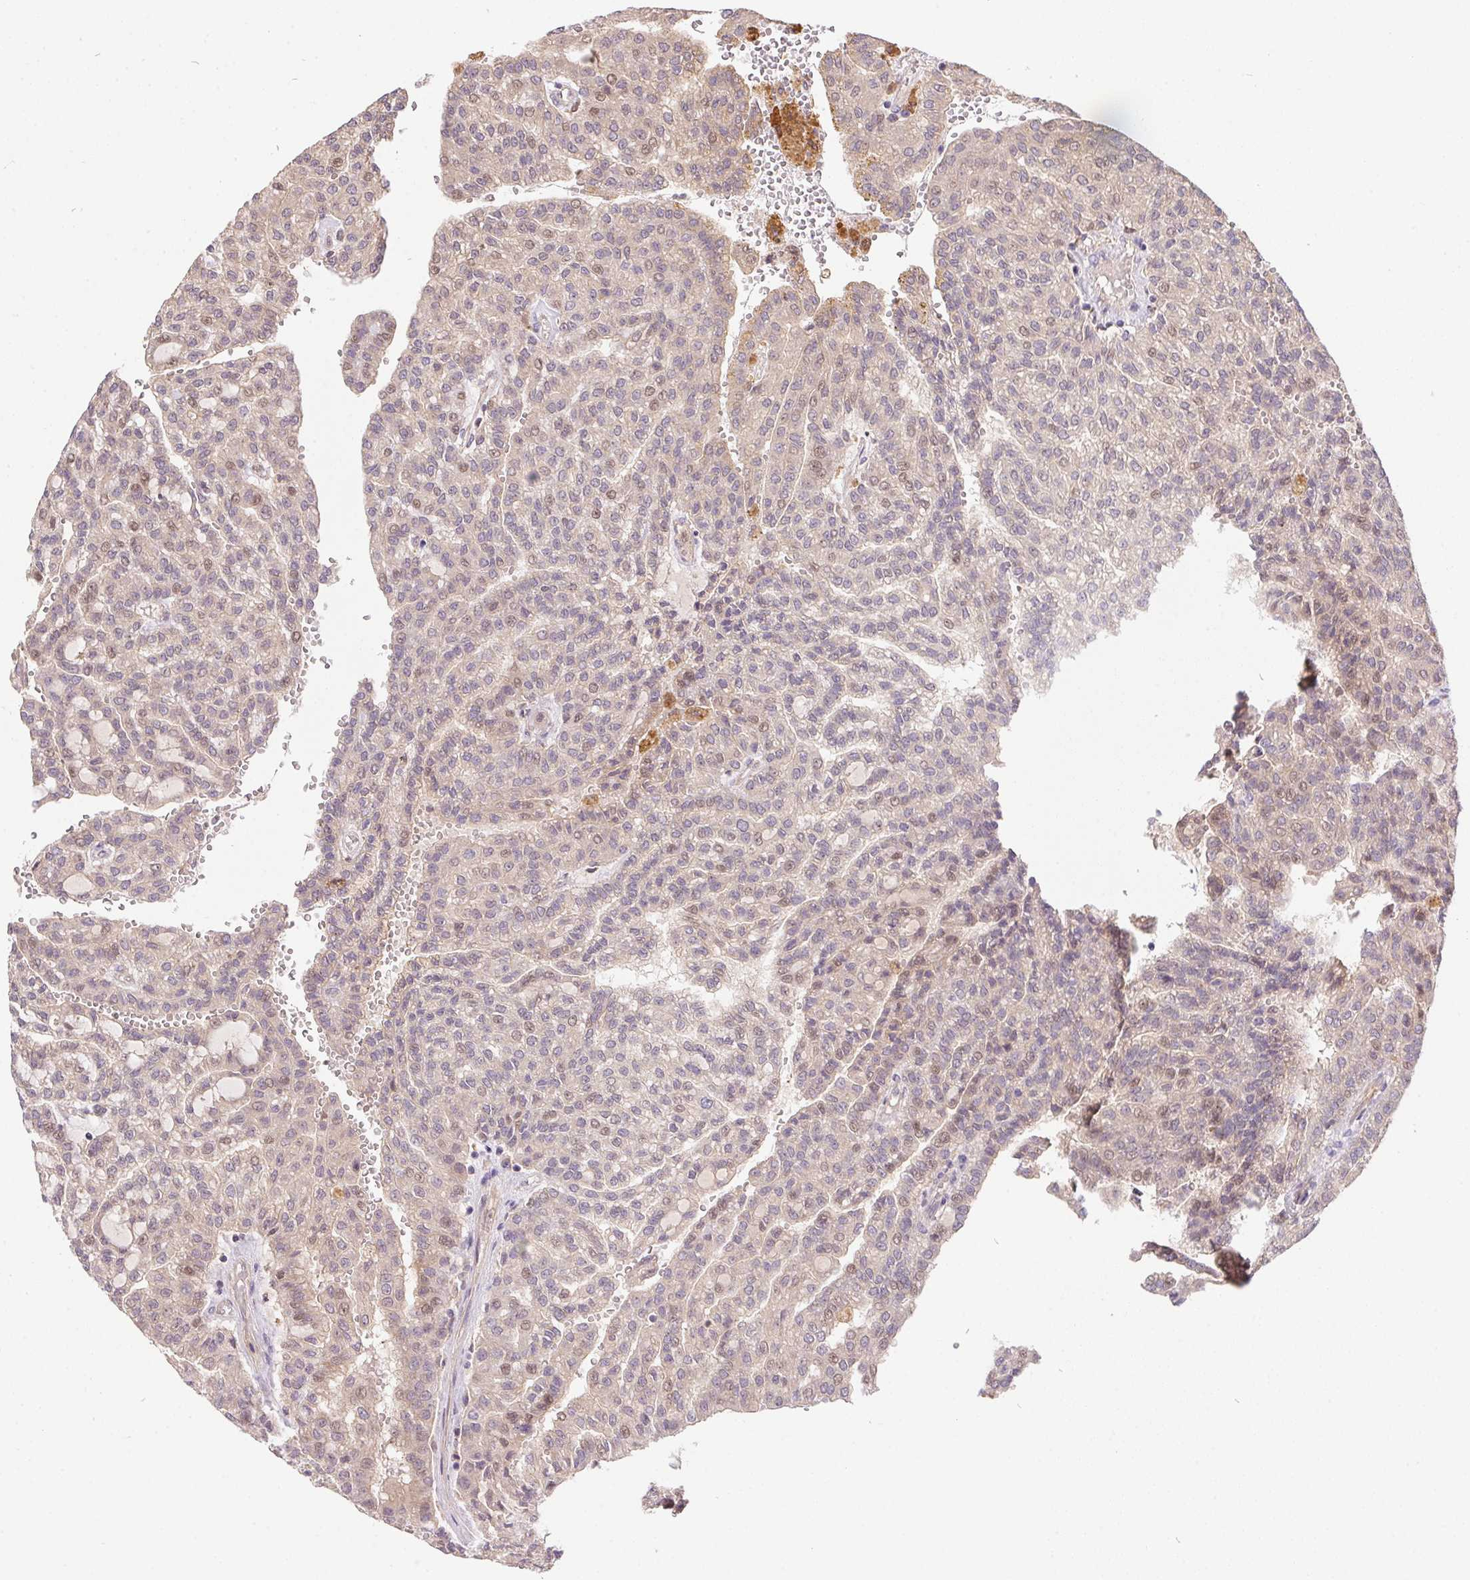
{"staining": {"intensity": "negative", "quantity": "none", "location": "none"}, "tissue": "renal cancer", "cell_type": "Tumor cells", "image_type": "cancer", "snomed": [{"axis": "morphology", "description": "Adenocarcinoma, NOS"}, {"axis": "topography", "description": "Kidney"}], "caption": "Tumor cells show no significant staining in renal cancer.", "gene": "NUDT16", "patient": {"sex": "male", "age": 63}}